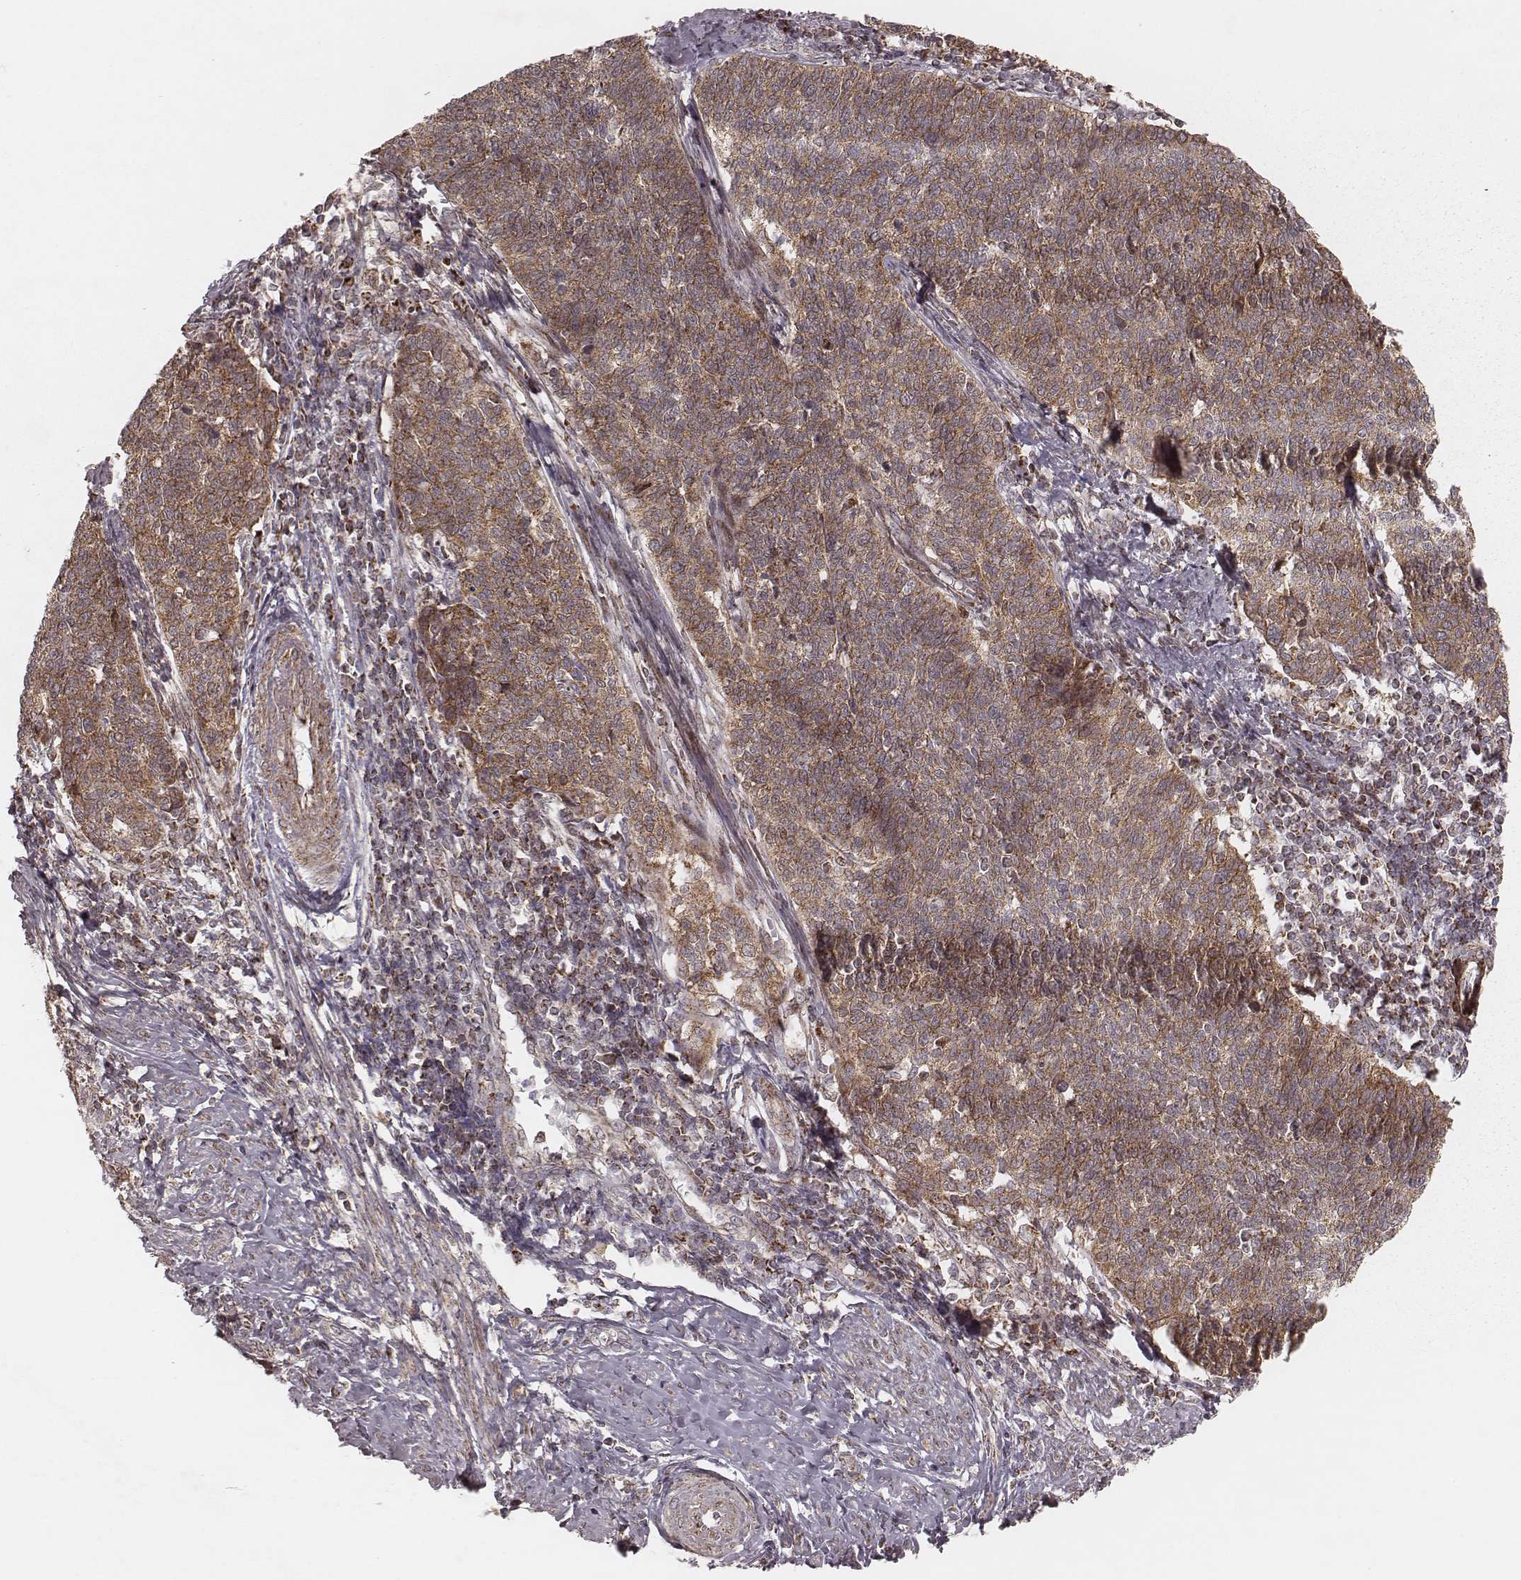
{"staining": {"intensity": "moderate", "quantity": ">75%", "location": "cytoplasmic/membranous"}, "tissue": "cervical cancer", "cell_type": "Tumor cells", "image_type": "cancer", "snomed": [{"axis": "morphology", "description": "Squamous cell carcinoma, NOS"}, {"axis": "topography", "description": "Cervix"}], "caption": "Squamous cell carcinoma (cervical) stained with DAB (3,3'-diaminobenzidine) IHC shows medium levels of moderate cytoplasmic/membranous expression in approximately >75% of tumor cells.", "gene": "NDUFA7", "patient": {"sex": "female", "age": 39}}